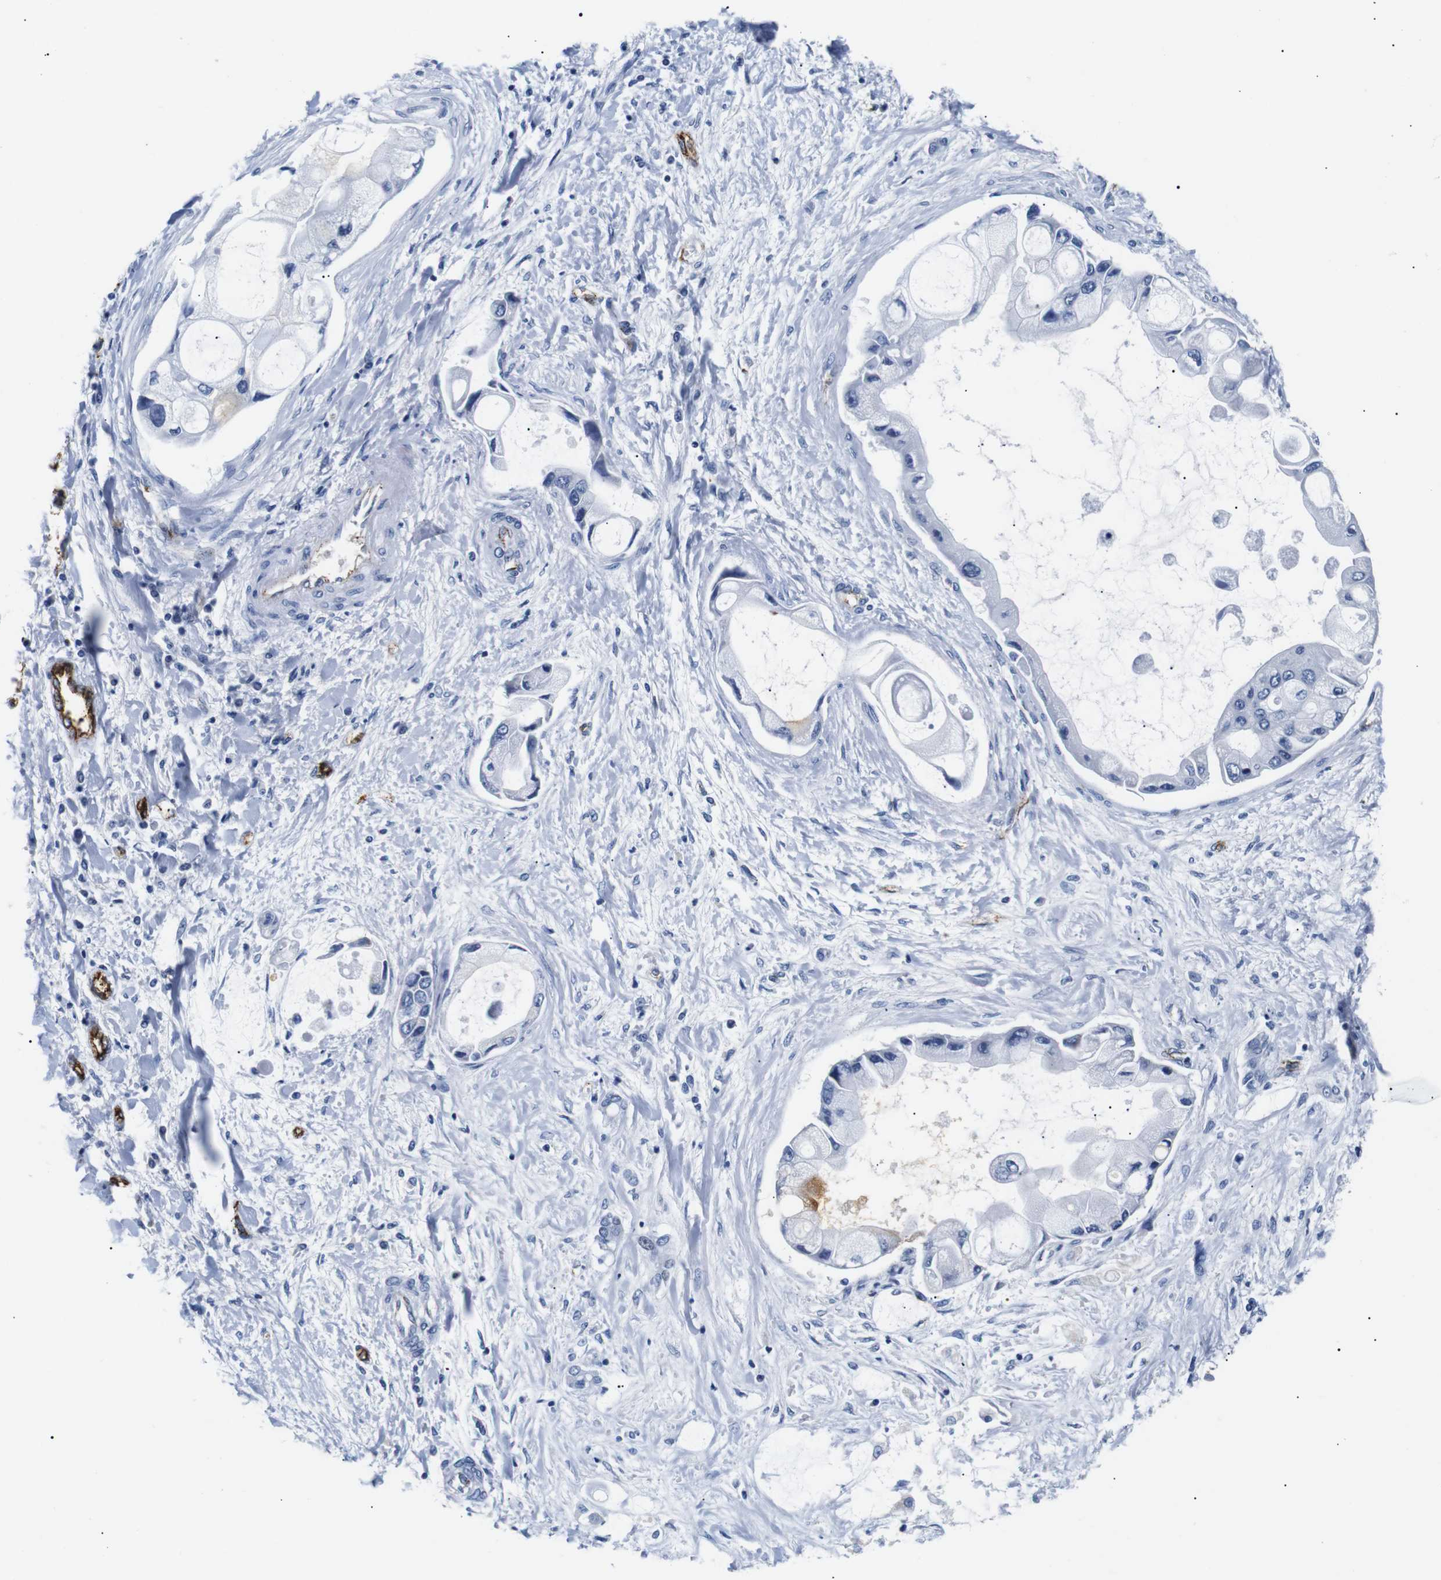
{"staining": {"intensity": "negative", "quantity": "none", "location": "none"}, "tissue": "liver cancer", "cell_type": "Tumor cells", "image_type": "cancer", "snomed": [{"axis": "morphology", "description": "Cholangiocarcinoma"}, {"axis": "topography", "description": "Liver"}], "caption": "Tumor cells show no significant staining in liver cholangiocarcinoma.", "gene": "MUC4", "patient": {"sex": "male", "age": 50}}